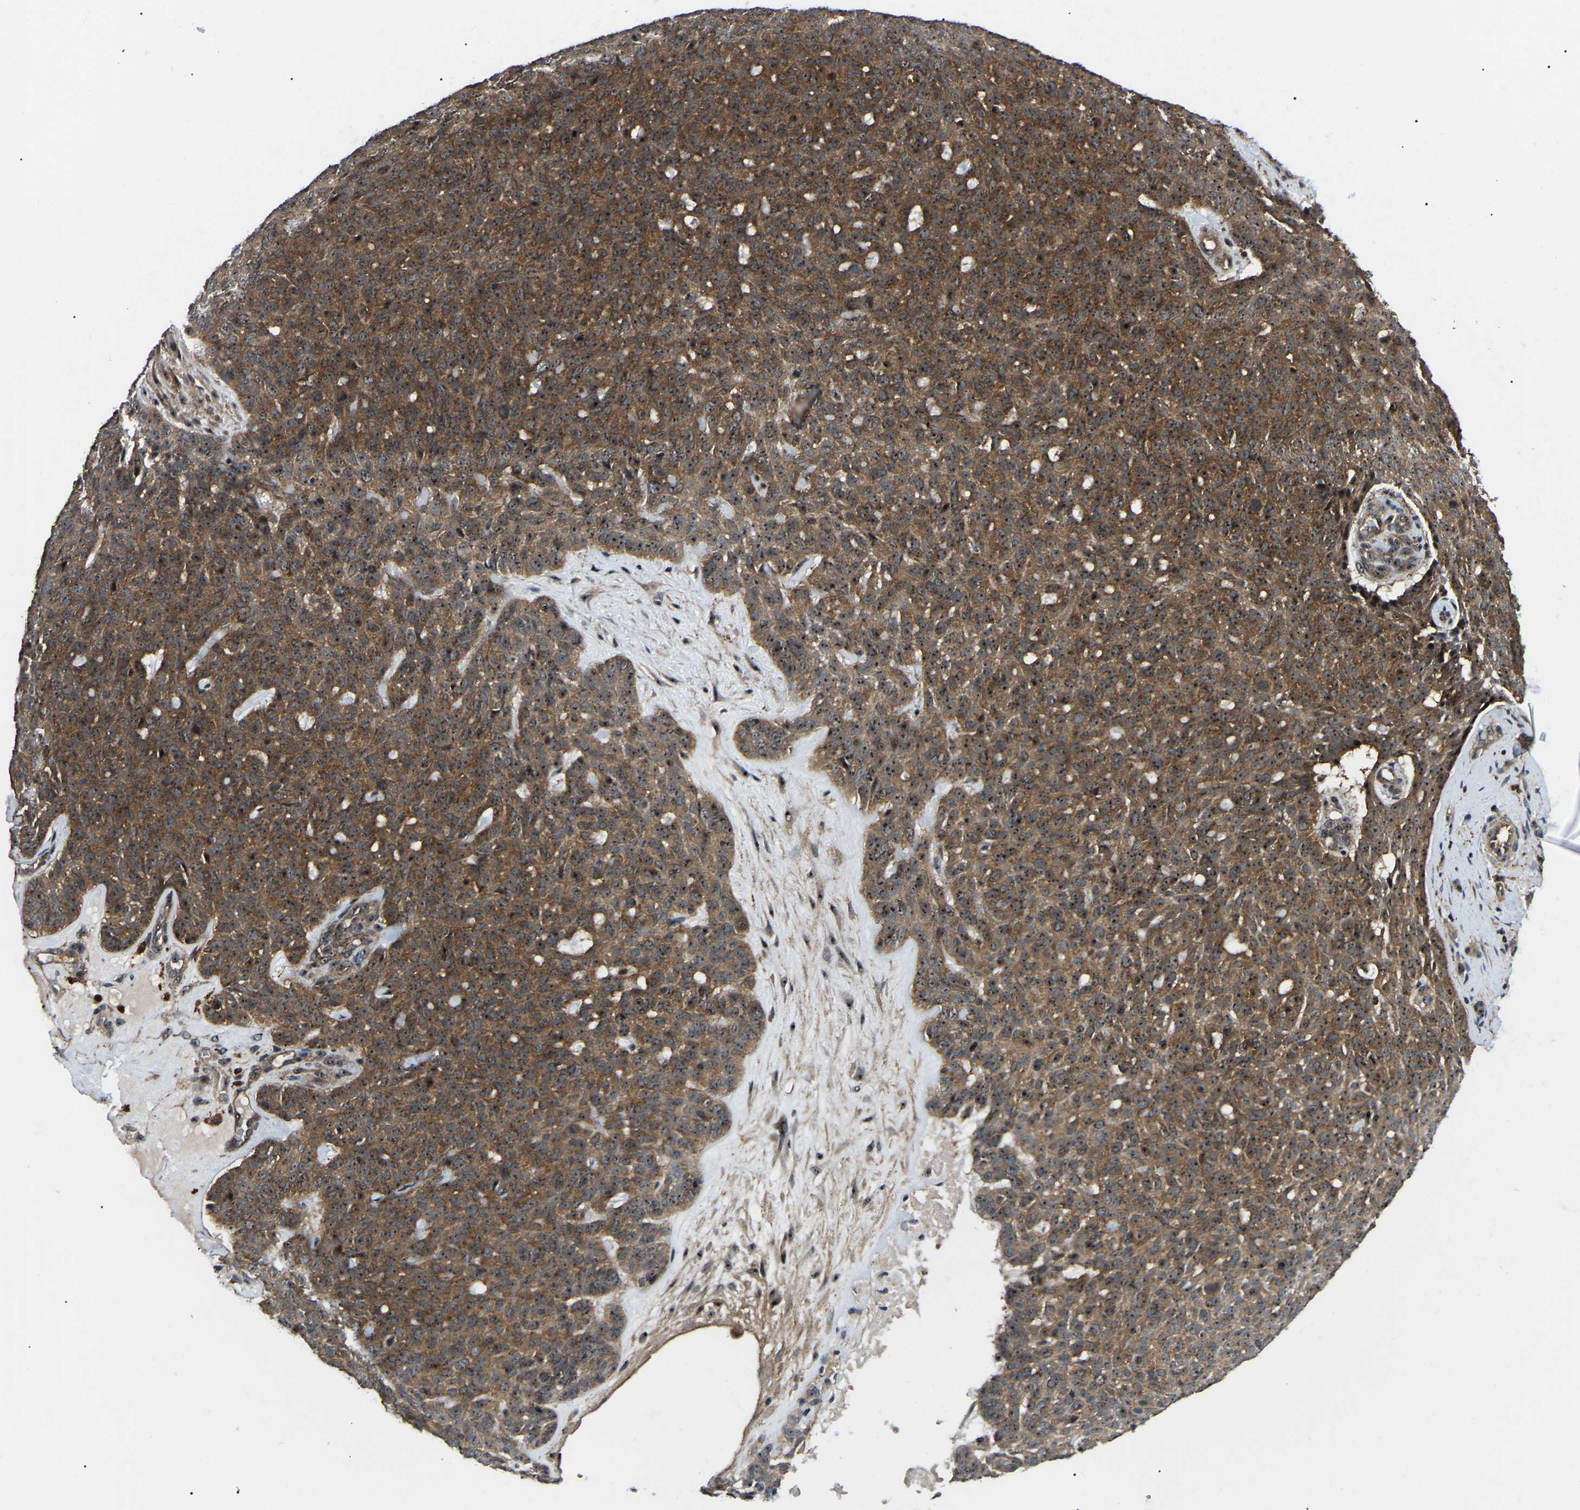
{"staining": {"intensity": "moderate", "quantity": ">75%", "location": "cytoplasmic/membranous,nuclear"}, "tissue": "skin cancer", "cell_type": "Tumor cells", "image_type": "cancer", "snomed": [{"axis": "morphology", "description": "Basal cell carcinoma"}, {"axis": "topography", "description": "Skin"}], "caption": "A photomicrograph showing moderate cytoplasmic/membranous and nuclear expression in approximately >75% of tumor cells in skin cancer, as visualized by brown immunohistochemical staining.", "gene": "RRP1B", "patient": {"sex": "male", "age": 61}}